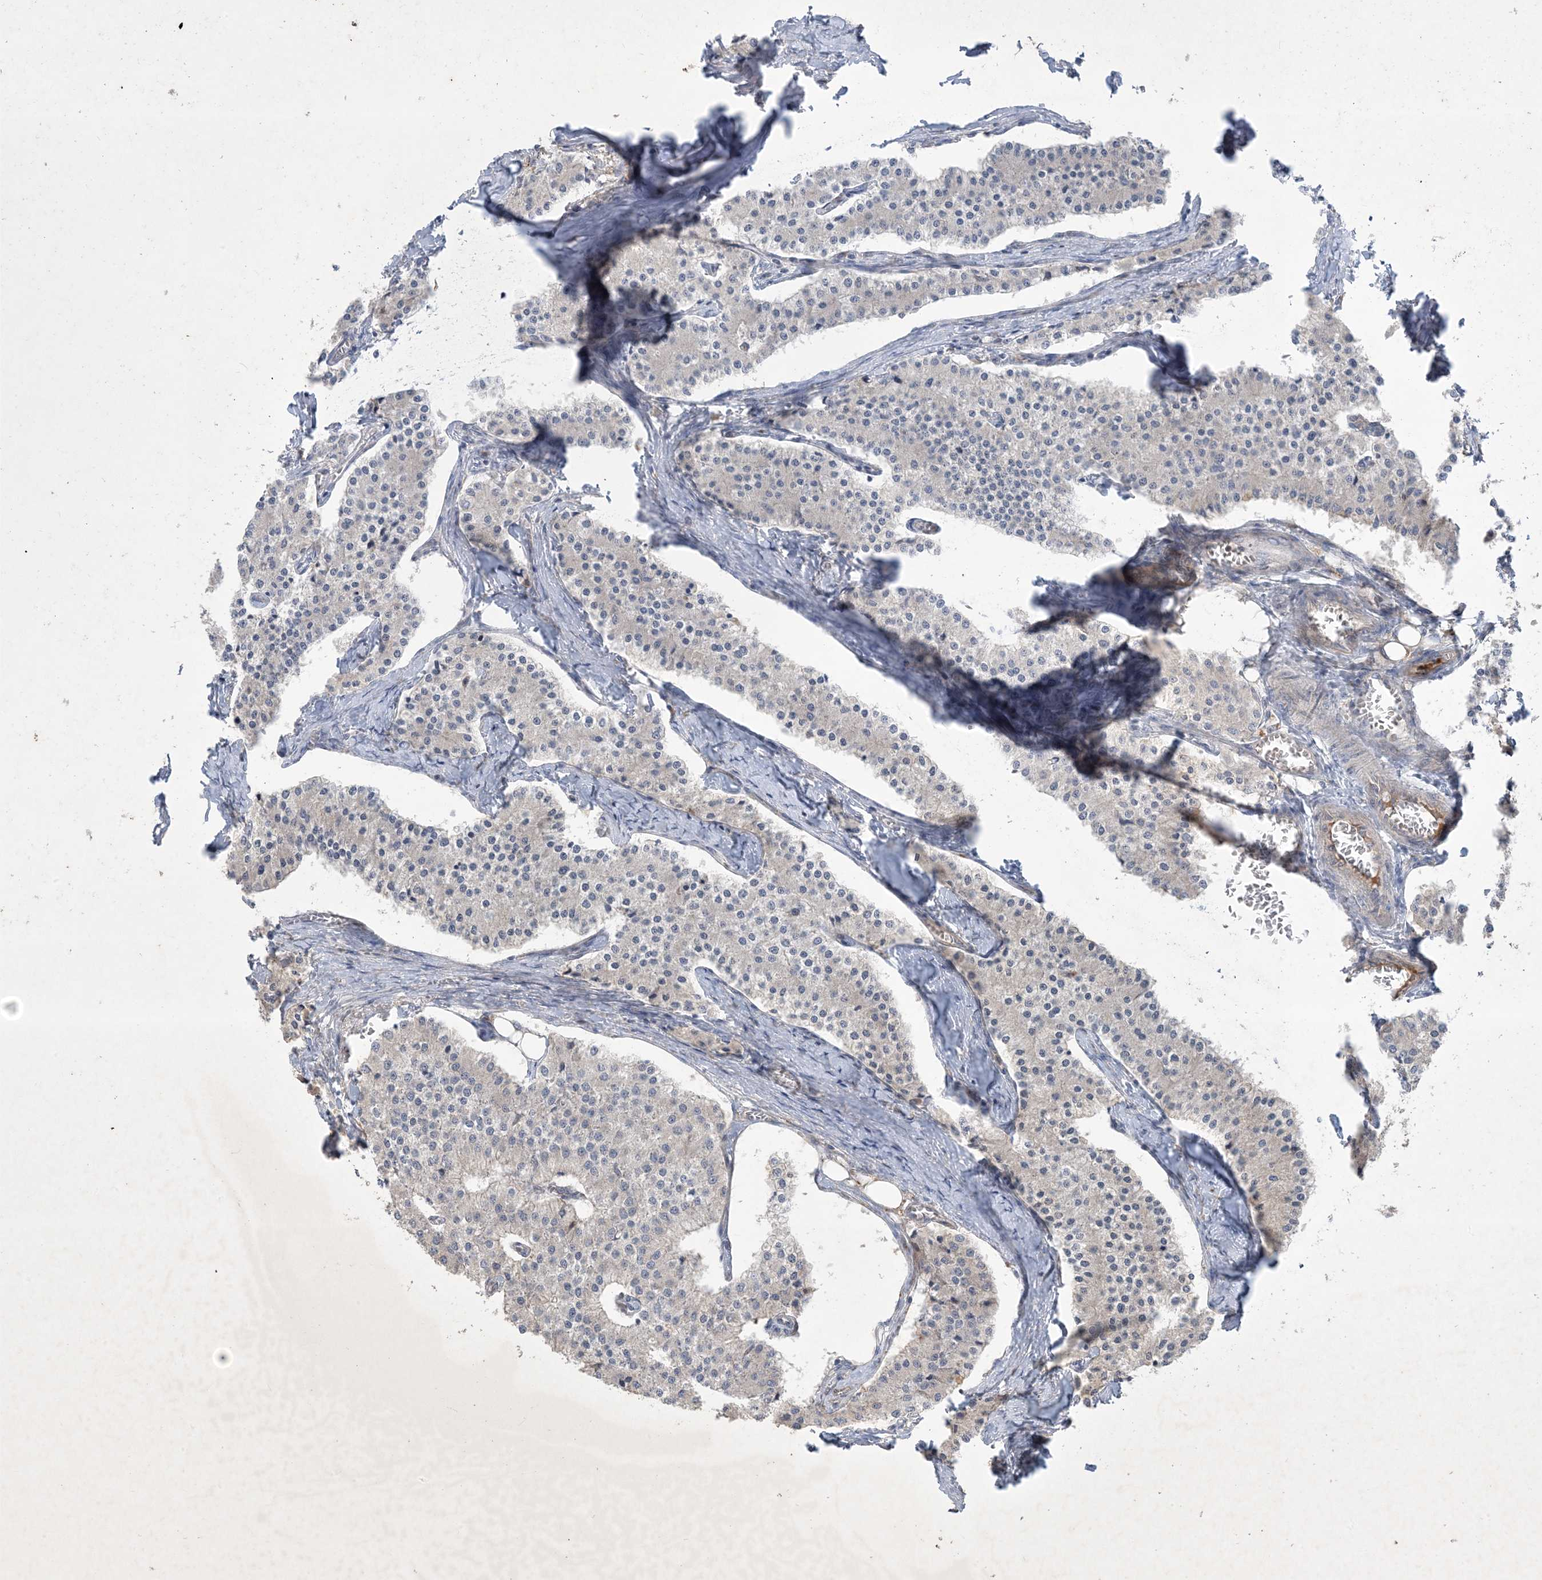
{"staining": {"intensity": "negative", "quantity": "none", "location": "none"}, "tissue": "carcinoid", "cell_type": "Tumor cells", "image_type": "cancer", "snomed": [{"axis": "morphology", "description": "Carcinoid, malignant, NOS"}, {"axis": "topography", "description": "Colon"}], "caption": "Image shows no protein positivity in tumor cells of carcinoid (malignant) tissue.", "gene": "MRPS18A", "patient": {"sex": "female", "age": 52}}